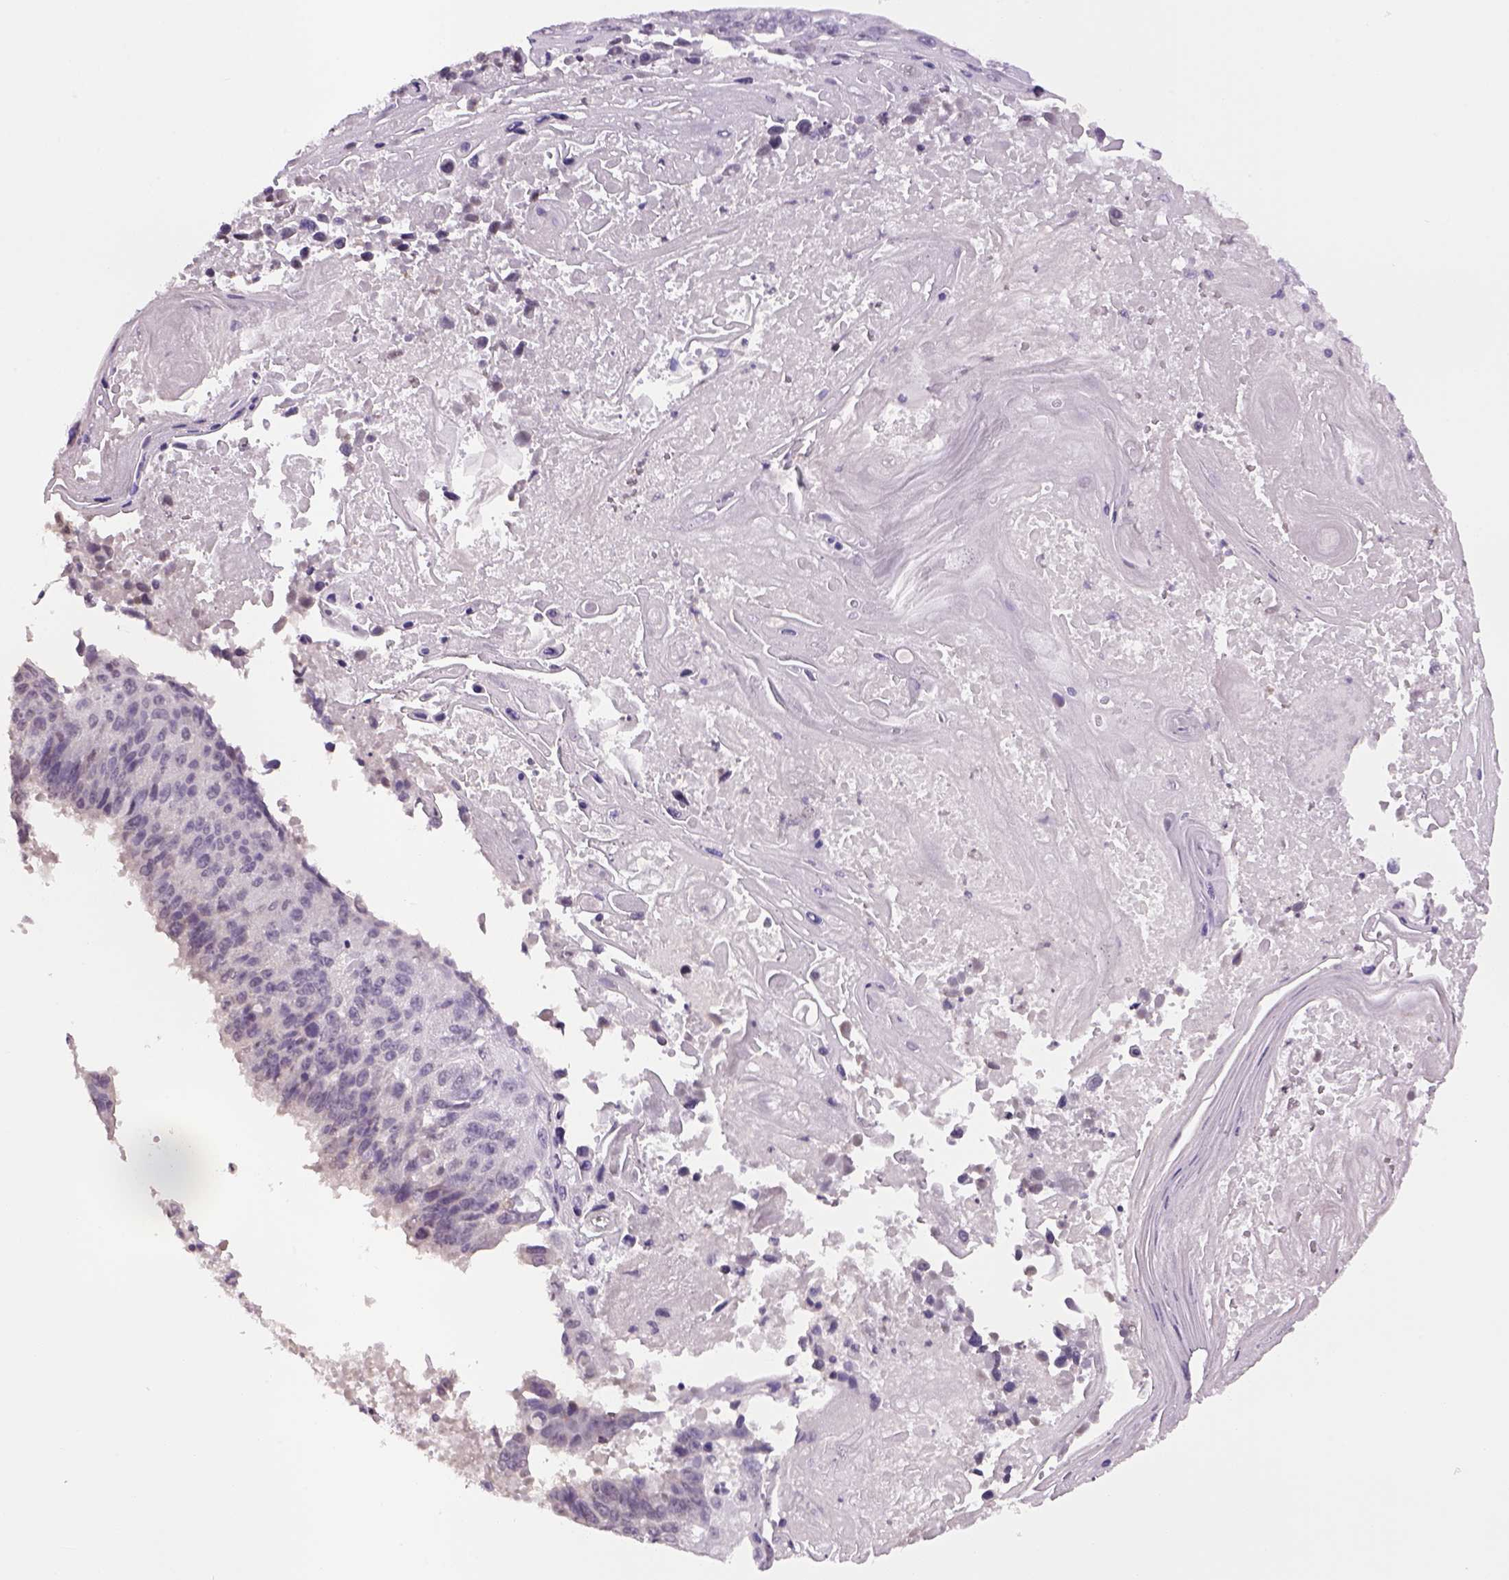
{"staining": {"intensity": "negative", "quantity": "none", "location": "none"}, "tissue": "lung cancer", "cell_type": "Tumor cells", "image_type": "cancer", "snomed": [{"axis": "morphology", "description": "Squamous cell carcinoma, NOS"}, {"axis": "topography", "description": "Lung"}], "caption": "This is a photomicrograph of immunohistochemistry staining of squamous cell carcinoma (lung), which shows no positivity in tumor cells.", "gene": "PRRT1", "patient": {"sex": "male", "age": 73}}